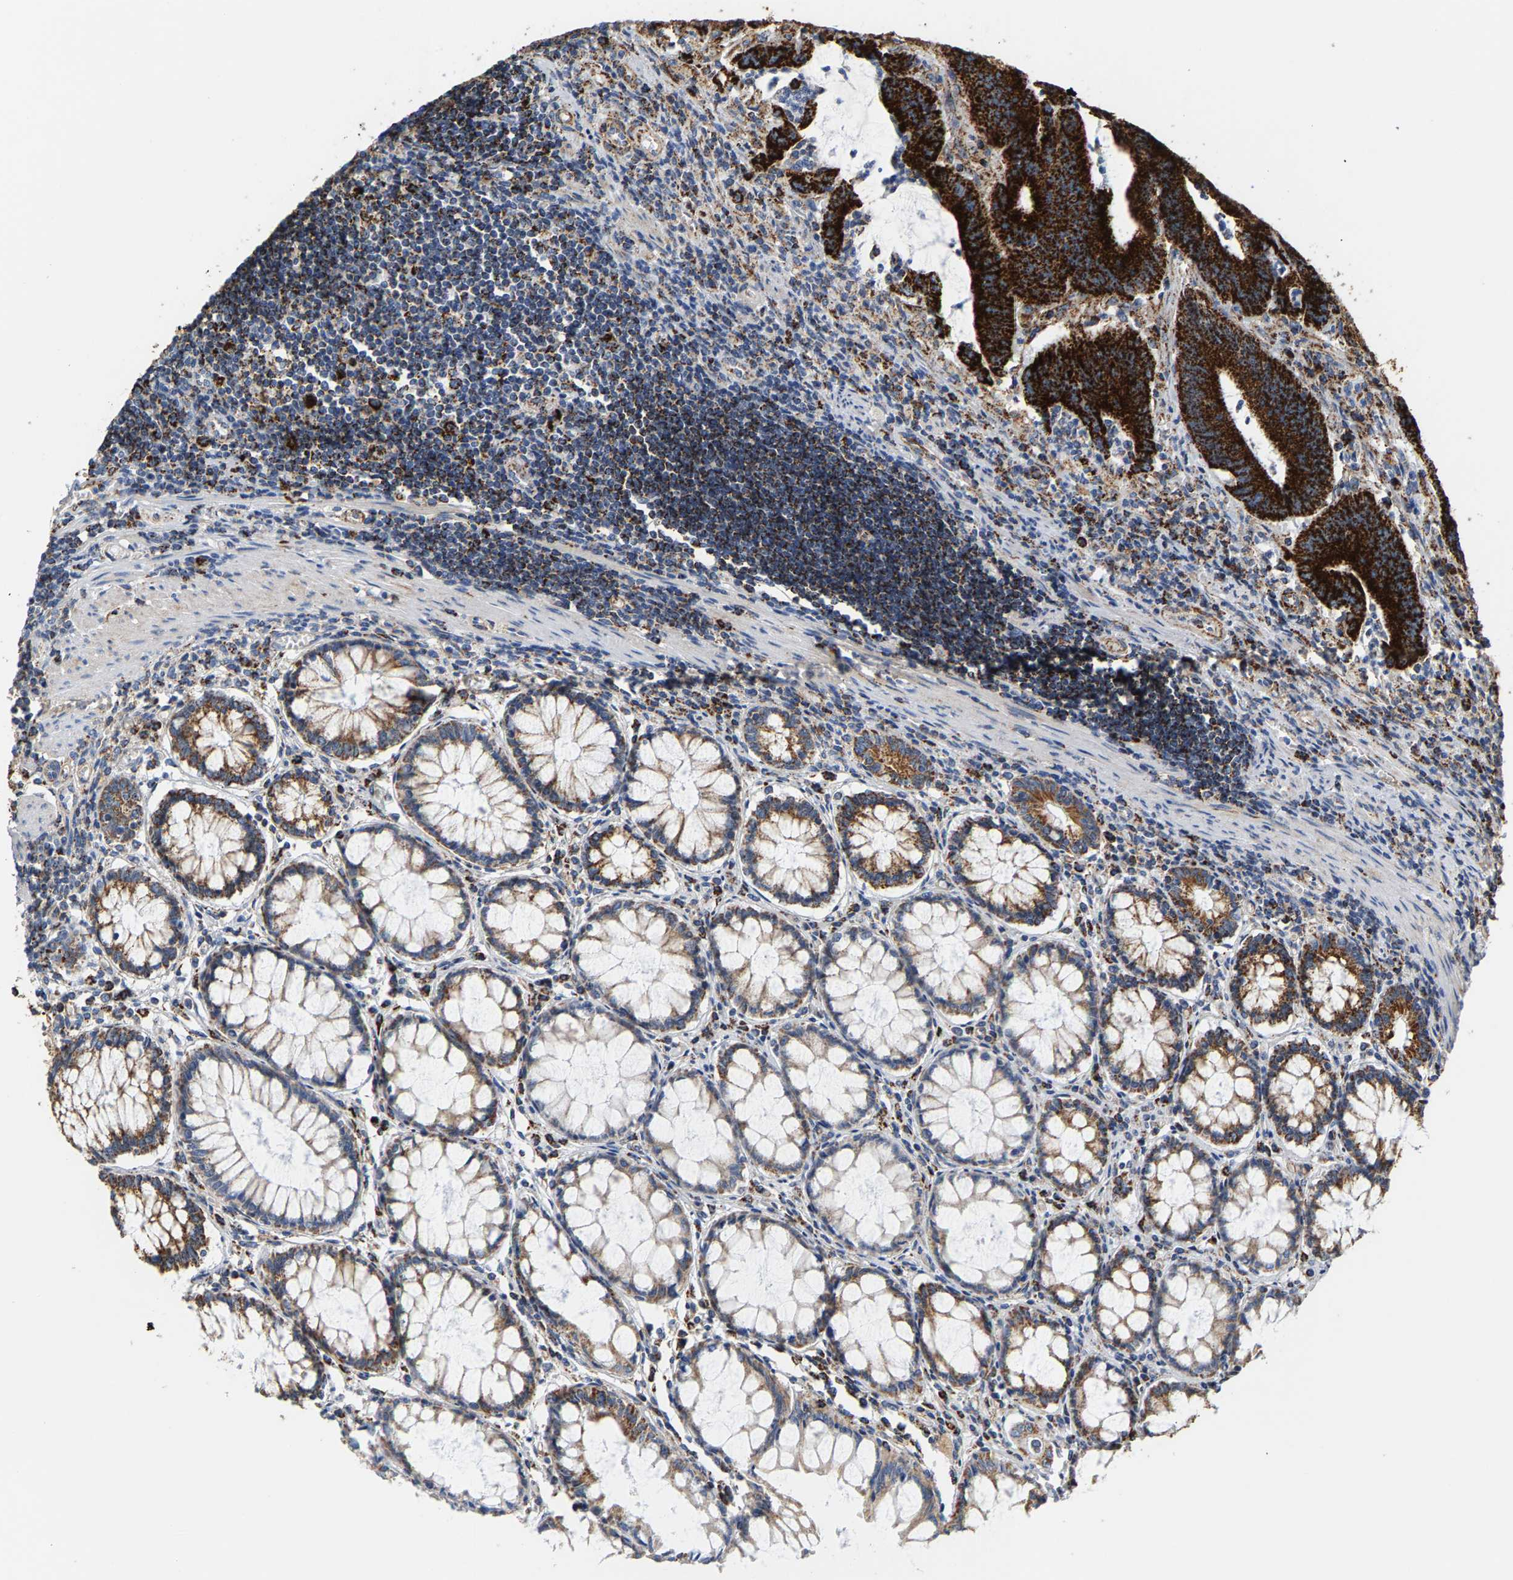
{"staining": {"intensity": "strong", "quantity": ">75%", "location": "cytoplasmic/membranous"}, "tissue": "colorectal cancer", "cell_type": "Tumor cells", "image_type": "cancer", "snomed": [{"axis": "morphology", "description": "Normal tissue, NOS"}, {"axis": "morphology", "description": "Adenocarcinoma, NOS"}, {"axis": "topography", "description": "Rectum"}], "caption": "Immunohistochemistry staining of colorectal cancer (adenocarcinoma), which displays high levels of strong cytoplasmic/membranous staining in about >75% of tumor cells indicating strong cytoplasmic/membranous protein positivity. The staining was performed using DAB (brown) for protein detection and nuclei were counterstained in hematoxylin (blue).", "gene": "SHMT2", "patient": {"sex": "female", "age": 66}}